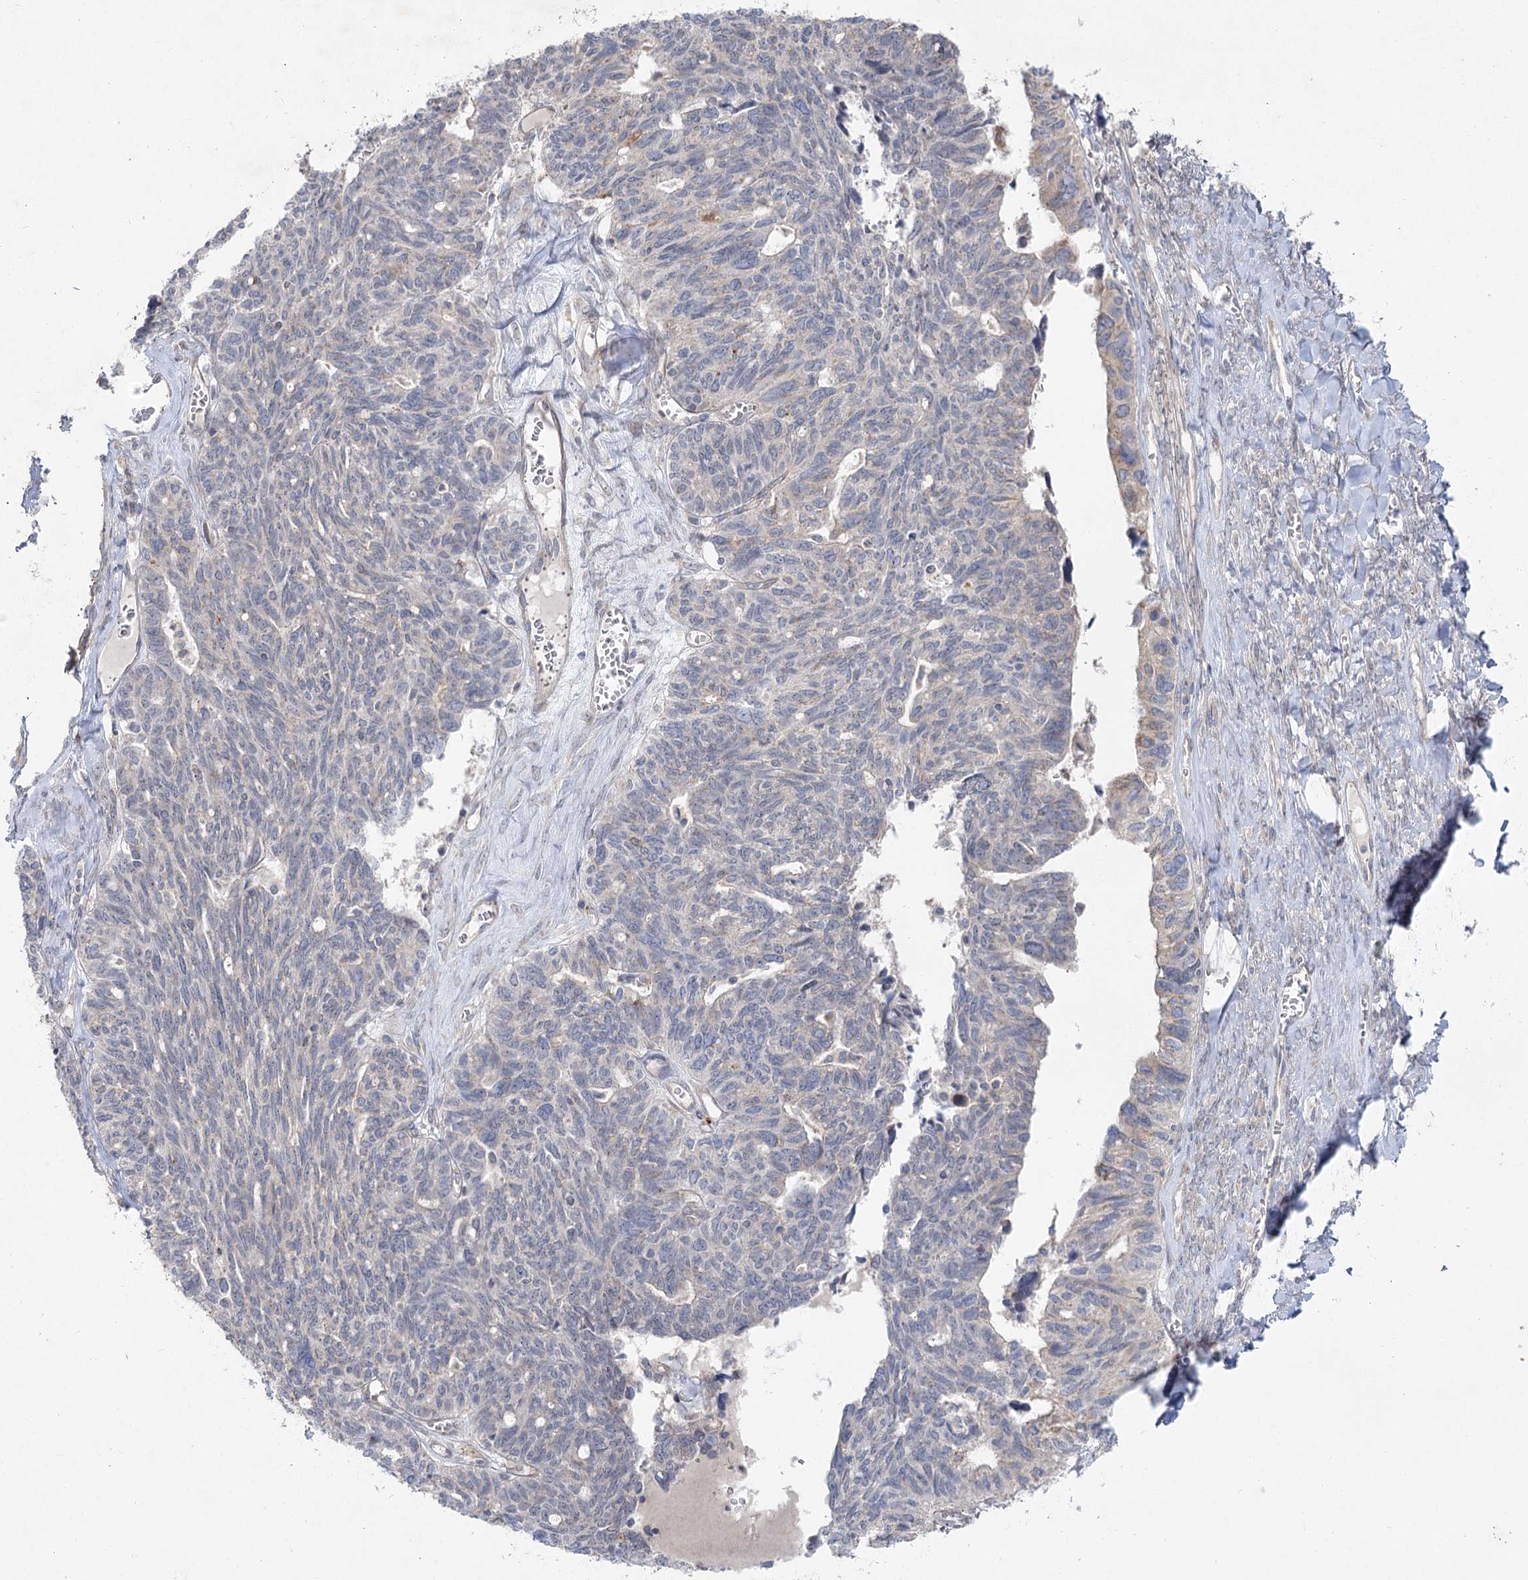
{"staining": {"intensity": "negative", "quantity": "none", "location": "none"}, "tissue": "ovarian cancer", "cell_type": "Tumor cells", "image_type": "cancer", "snomed": [{"axis": "morphology", "description": "Cystadenocarcinoma, serous, NOS"}, {"axis": "topography", "description": "Ovary"}], "caption": "This is an immunohistochemistry micrograph of serous cystadenocarcinoma (ovarian). There is no expression in tumor cells.", "gene": "SH3BP5L", "patient": {"sex": "female", "age": 79}}